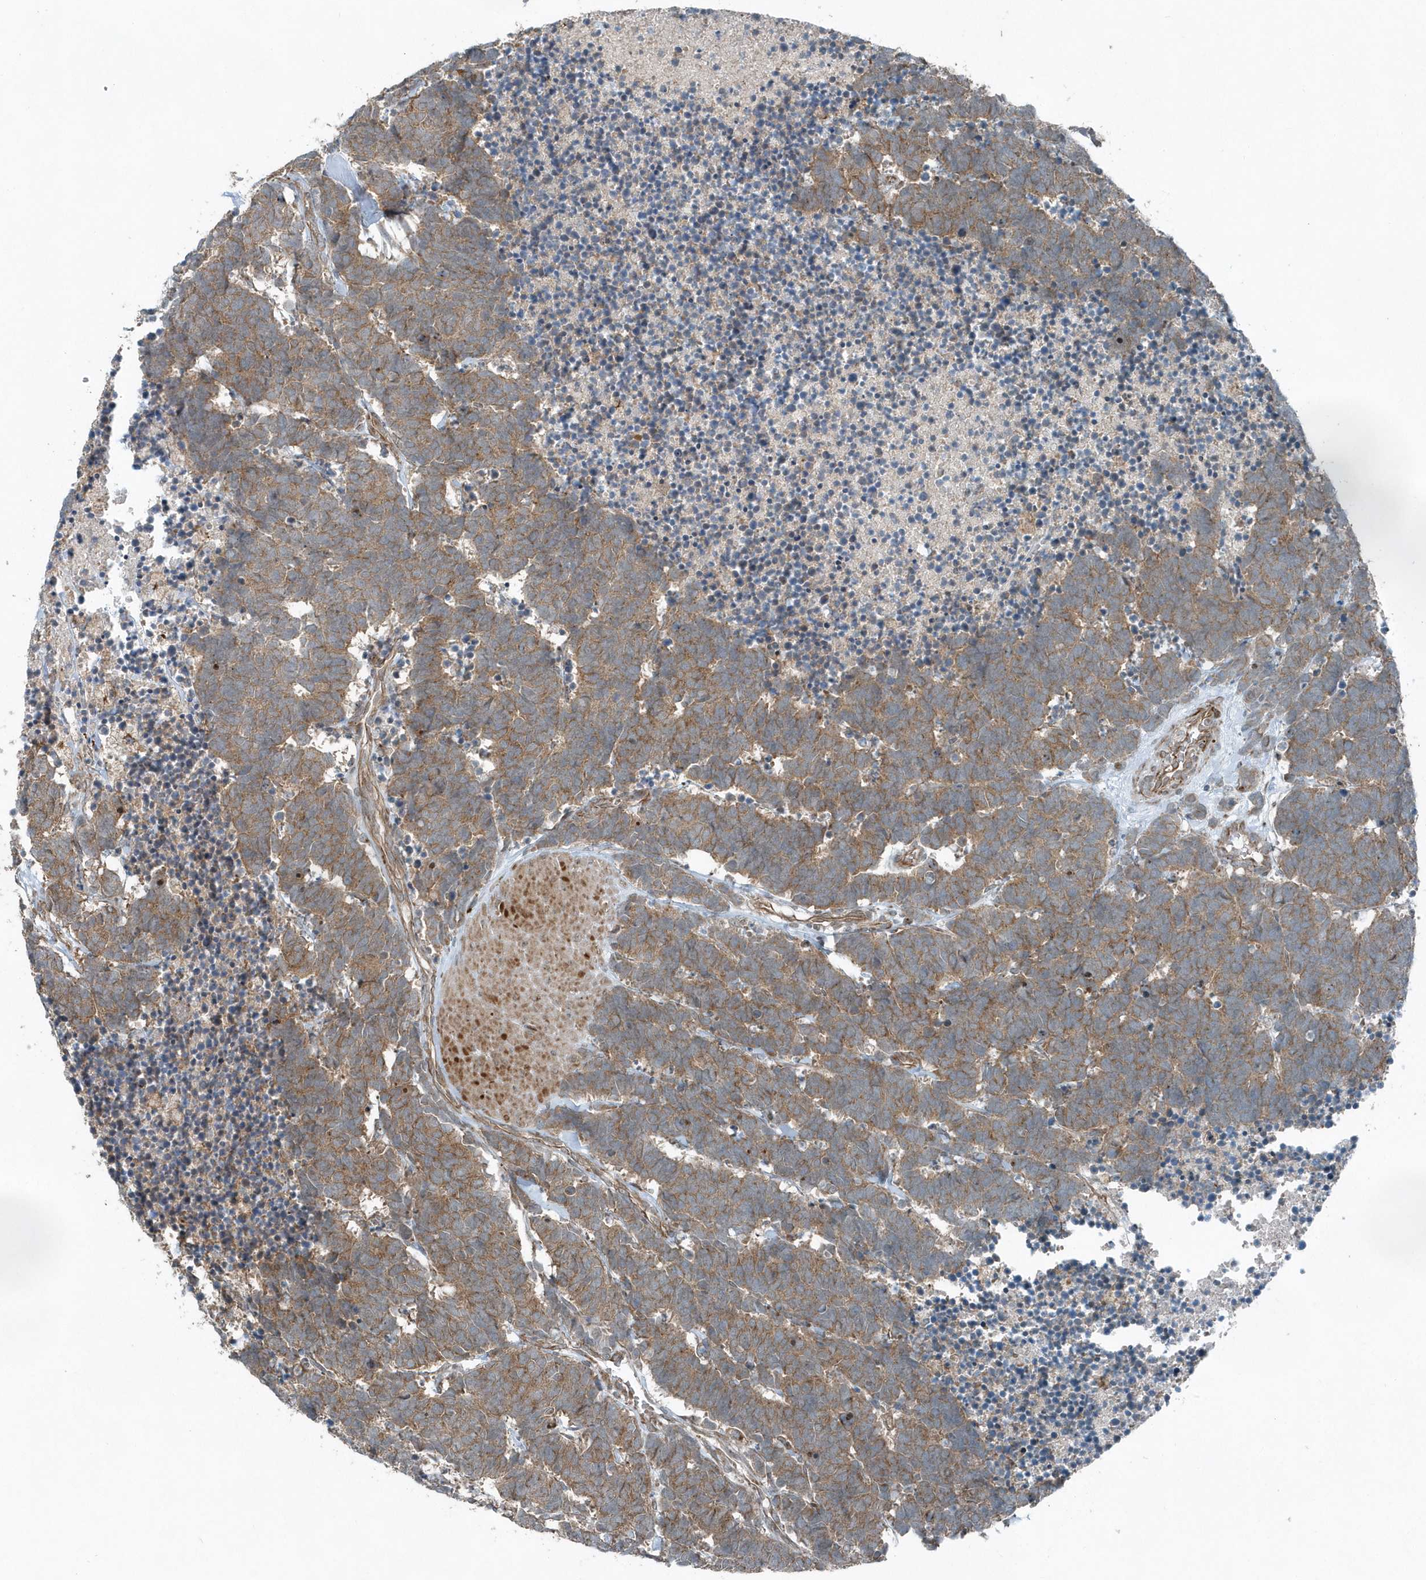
{"staining": {"intensity": "moderate", "quantity": ">75%", "location": "cytoplasmic/membranous"}, "tissue": "carcinoid", "cell_type": "Tumor cells", "image_type": "cancer", "snomed": [{"axis": "morphology", "description": "Carcinoma, NOS"}, {"axis": "morphology", "description": "Carcinoid, malignant, NOS"}, {"axis": "topography", "description": "Urinary bladder"}], "caption": "The image exhibits staining of carcinoid, revealing moderate cytoplasmic/membranous protein positivity (brown color) within tumor cells.", "gene": "GCC2", "patient": {"sex": "male", "age": 57}}